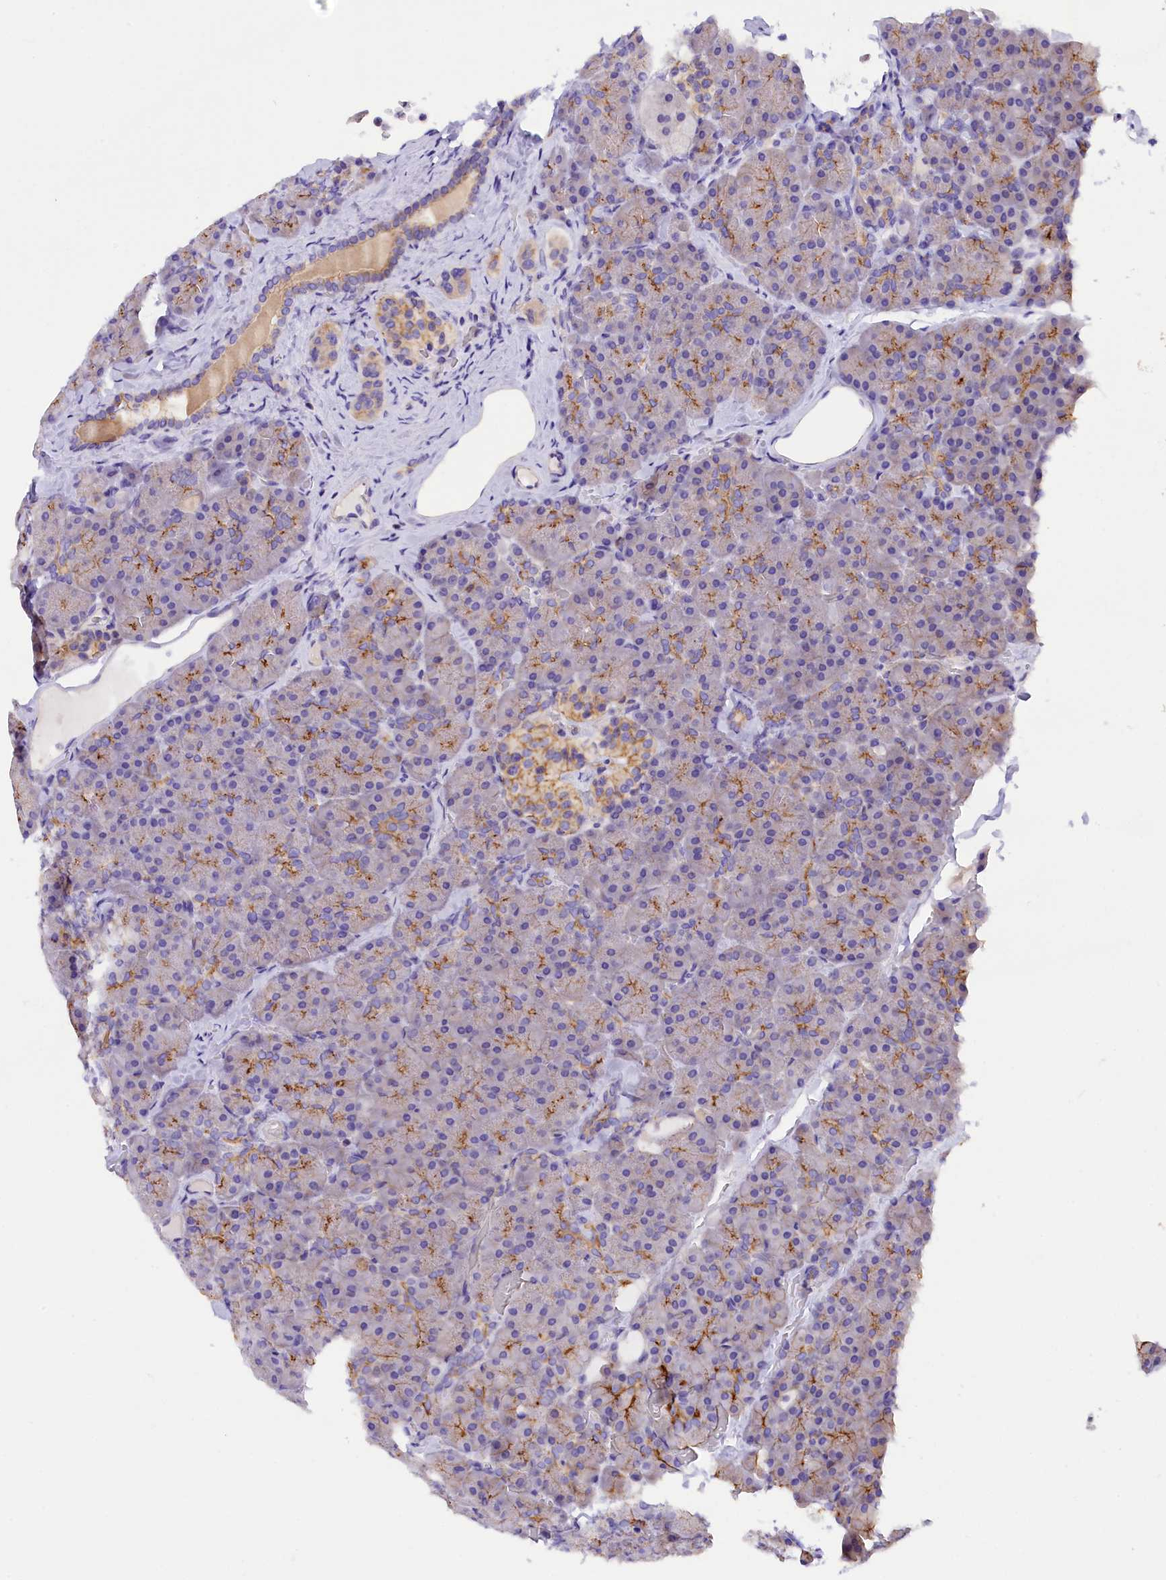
{"staining": {"intensity": "strong", "quantity": "<25%", "location": "cytoplasmic/membranous"}, "tissue": "pancreas", "cell_type": "Exocrine glandular cells", "image_type": "normal", "snomed": [{"axis": "morphology", "description": "Normal tissue, NOS"}, {"axis": "topography", "description": "Pancreas"}], "caption": "Pancreas stained with DAB immunohistochemistry (IHC) demonstrates medium levels of strong cytoplasmic/membranous positivity in about <25% of exocrine glandular cells.", "gene": "FAM193A", "patient": {"sex": "male", "age": 36}}